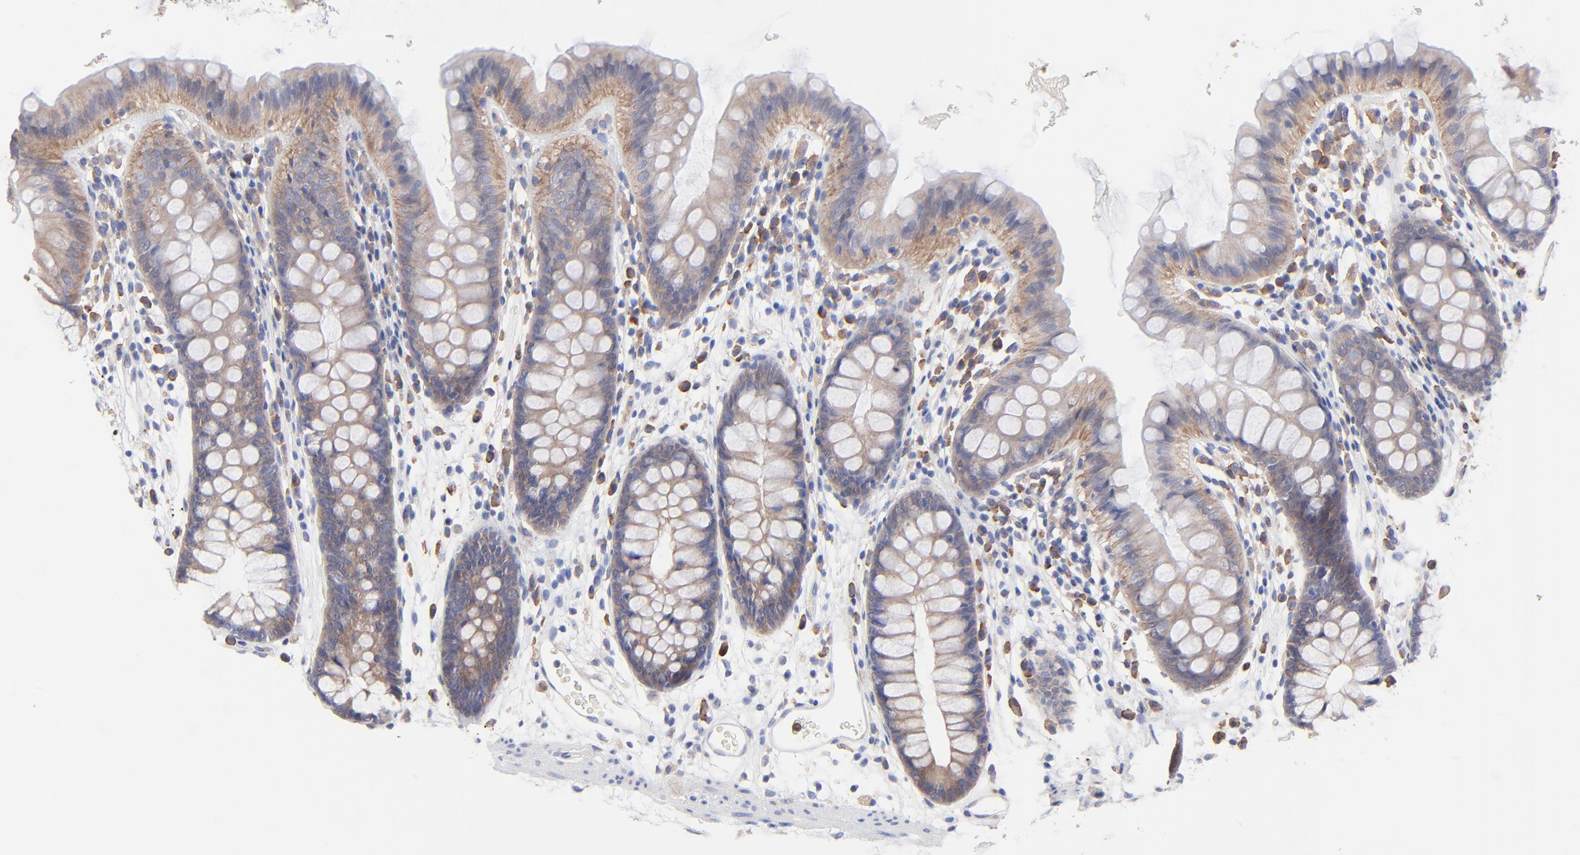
{"staining": {"intensity": "negative", "quantity": "none", "location": "none"}, "tissue": "colon", "cell_type": "Endothelial cells", "image_type": "normal", "snomed": [{"axis": "morphology", "description": "Normal tissue, NOS"}, {"axis": "topography", "description": "Smooth muscle"}, {"axis": "topography", "description": "Colon"}], "caption": "There is no significant positivity in endothelial cells of colon. The staining is performed using DAB (3,3'-diaminobenzidine) brown chromogen with nuclei counter-stained in using hematoxylin.", "gene": "PPFIBP2", "patient": {"sex": "male", "age": 67}}